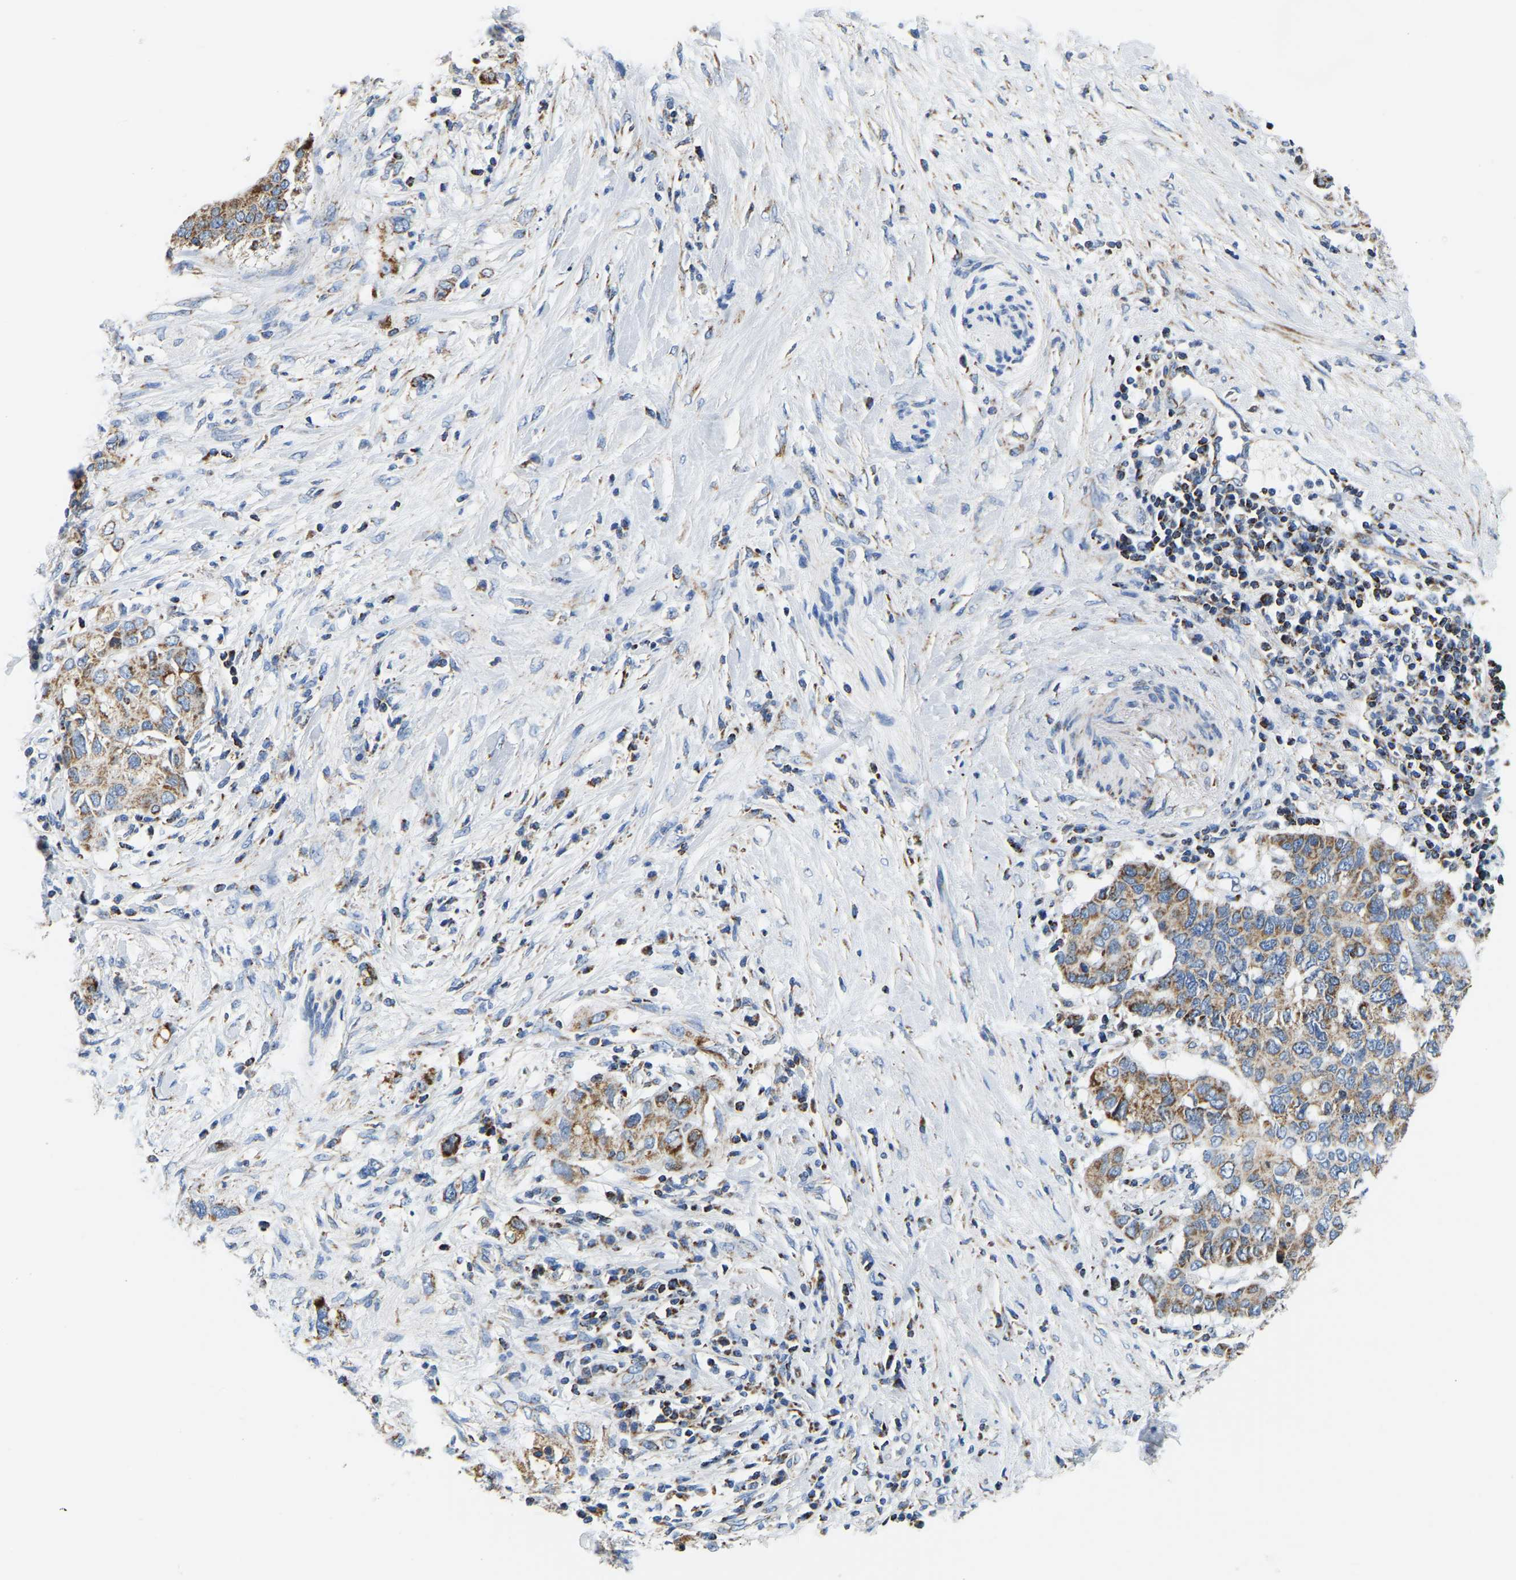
{"staining": {"intensity": "moderate", "quantity": ">75%", "location": "cytoplasmic/membranous"}, "tissue": "pancreatic cancer", "cell_type": "Tumor cells", "image_type": "cancer", "snomed": [{"axis": "morphology", "description": "Adenocarcinoma, NOS"}, {"axis": "topography", "description": "Pancreas"}], "caption": "The photomicrograph displays staining of pancreatic adenocarcinoma, revealing moderate cytoplasmic/membranous protein positivity (brown color) within tumor cells.", "gene": "SFXN1", "patient": {"sex": "female", "age": 56}}